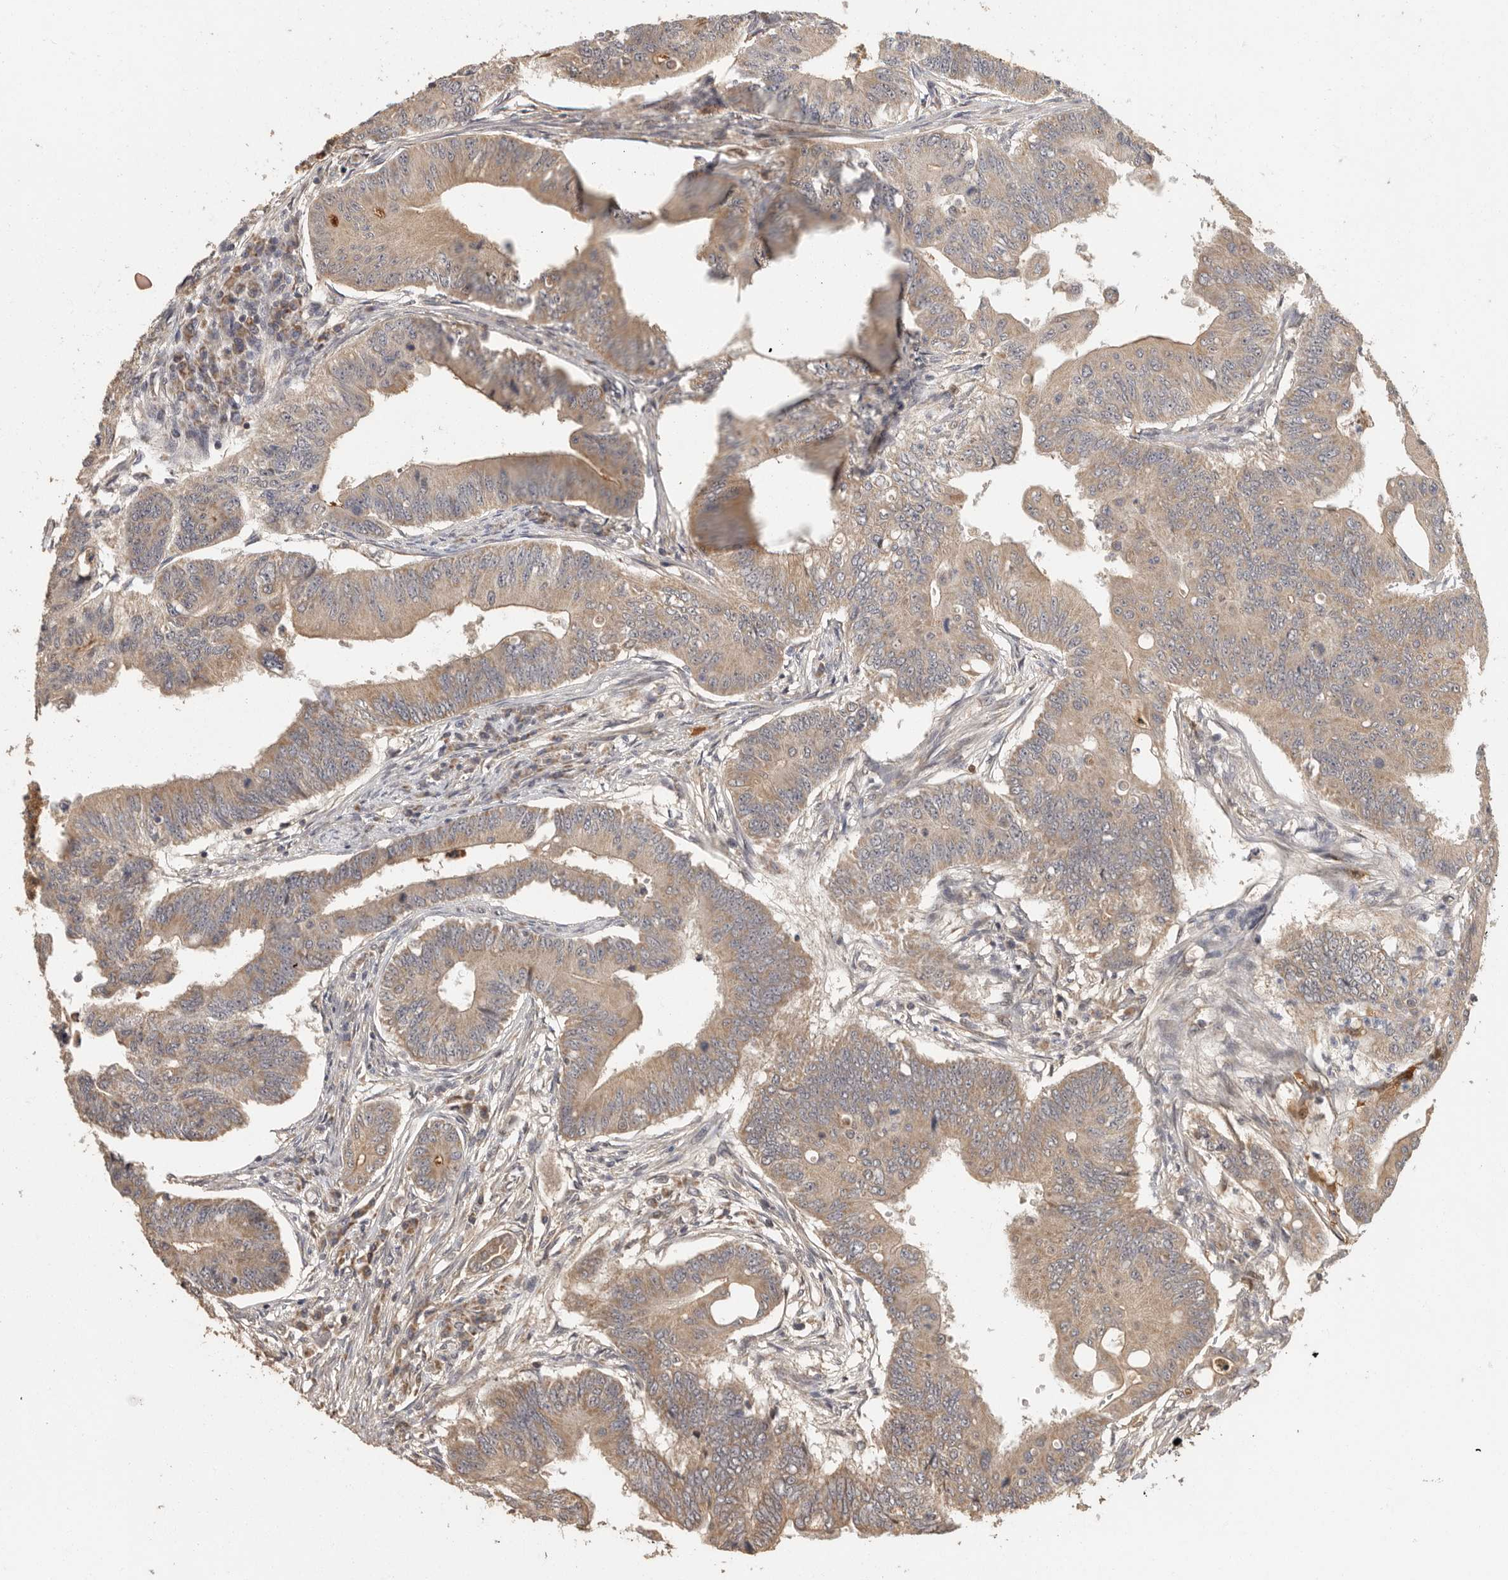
{"staining": {"intensity": "moderate", "quantity": ">75%", "location": "cytoplasmic/membranous"}, "tissue": "colorectal cancer", "cell_type": "Tumor cells", "image_type": "cancer", "snomed": [{"axis": "morphology", "description": "Adenoma, NOS"}, {"axis": "morphology", "description": "Adenocarcinoma, NOS"}, {"axis": "topography", "description": "Colon"}], "caption": "The micrograph exhibits staining of colorectal cancer (adenoma), revealing moderate cytoplasmic/membranous protein positivity (brown color) within tumor cells. (DAB IHC, brown staining for protein, blue staining for nuclei).", "gene": "BAIAP2", "patient": {"sex": "male", "age": 79}}